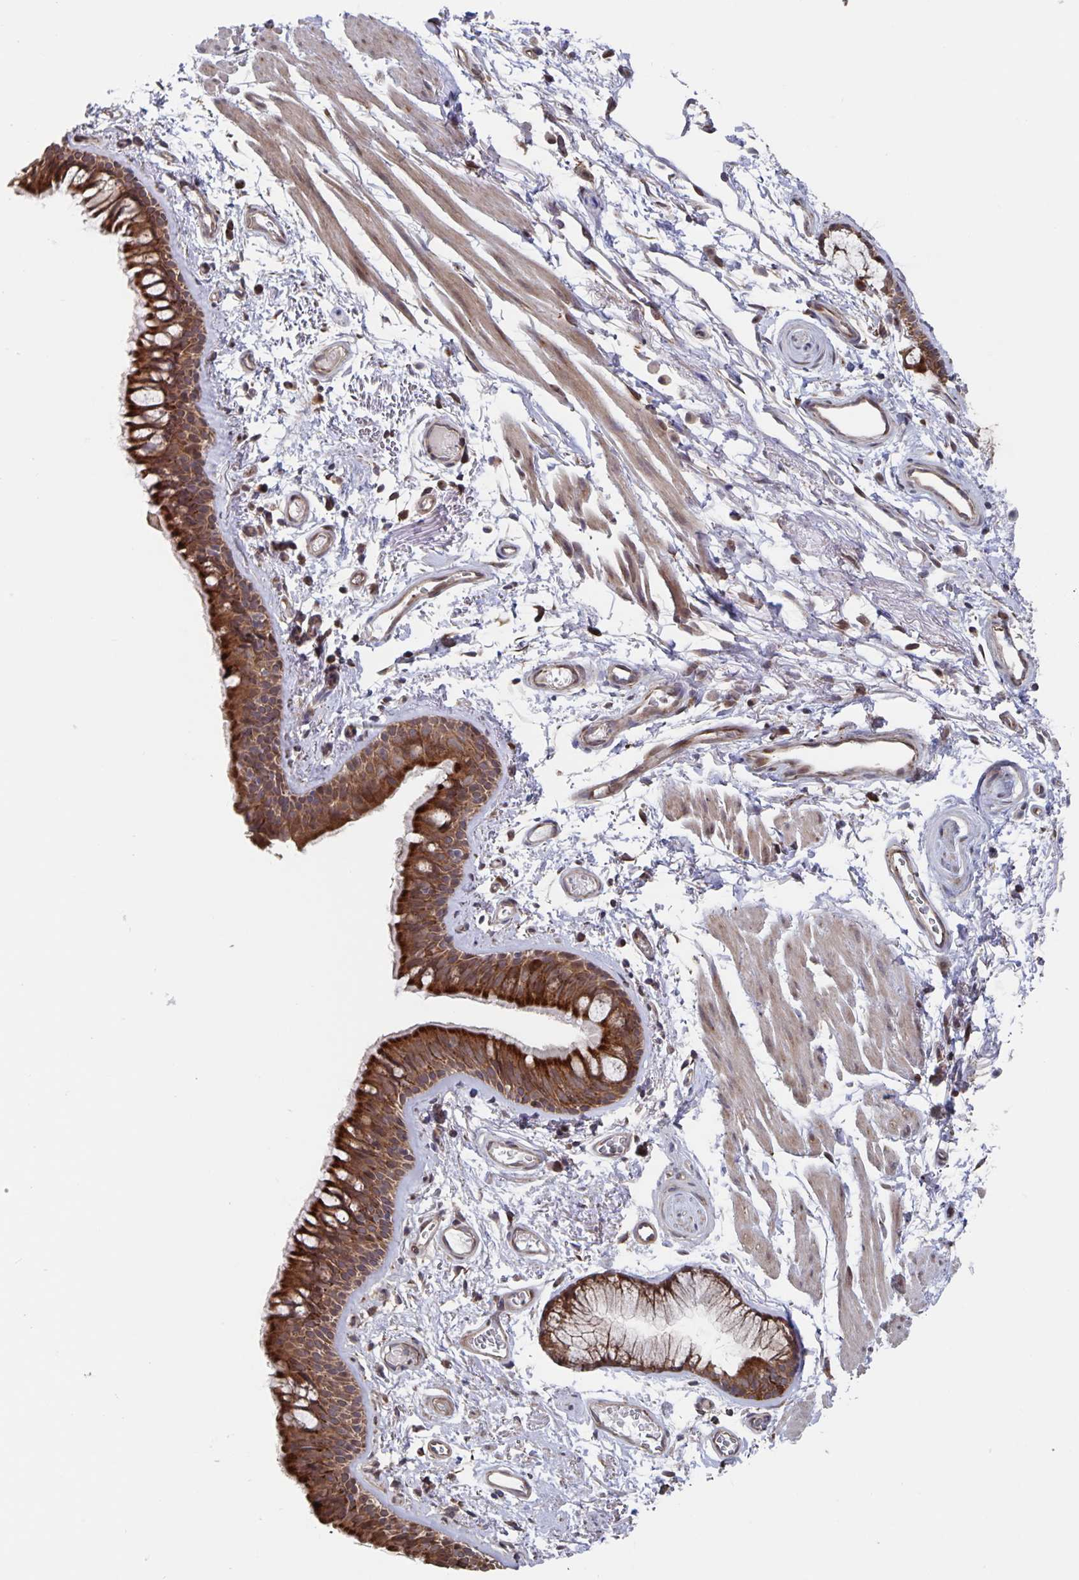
{"staining": {"intensity": "strong", "quantity": ">75%", "location": "cytoplasmic/membranous"}, "tissue": "bronchus", "cell_type": "Respiratory epithelial cells", "image_type": "normal", "snomed": [{"axis": "morphology", "description": "Normal tissue, NOS"}, {"axis": "topography", "description": "Cartilage tissue"}, {"axis": "topography", "description": "Bronchus"}], "caption": "Approximately >75% of respiratory epithelial cells in benign human bronchus display strong cytoplasmic/membranous protein positivity as visualized by brown immunohistochemical staining.", "gene": "ACACA", "patient": {"sex": "female", "age": 79}}